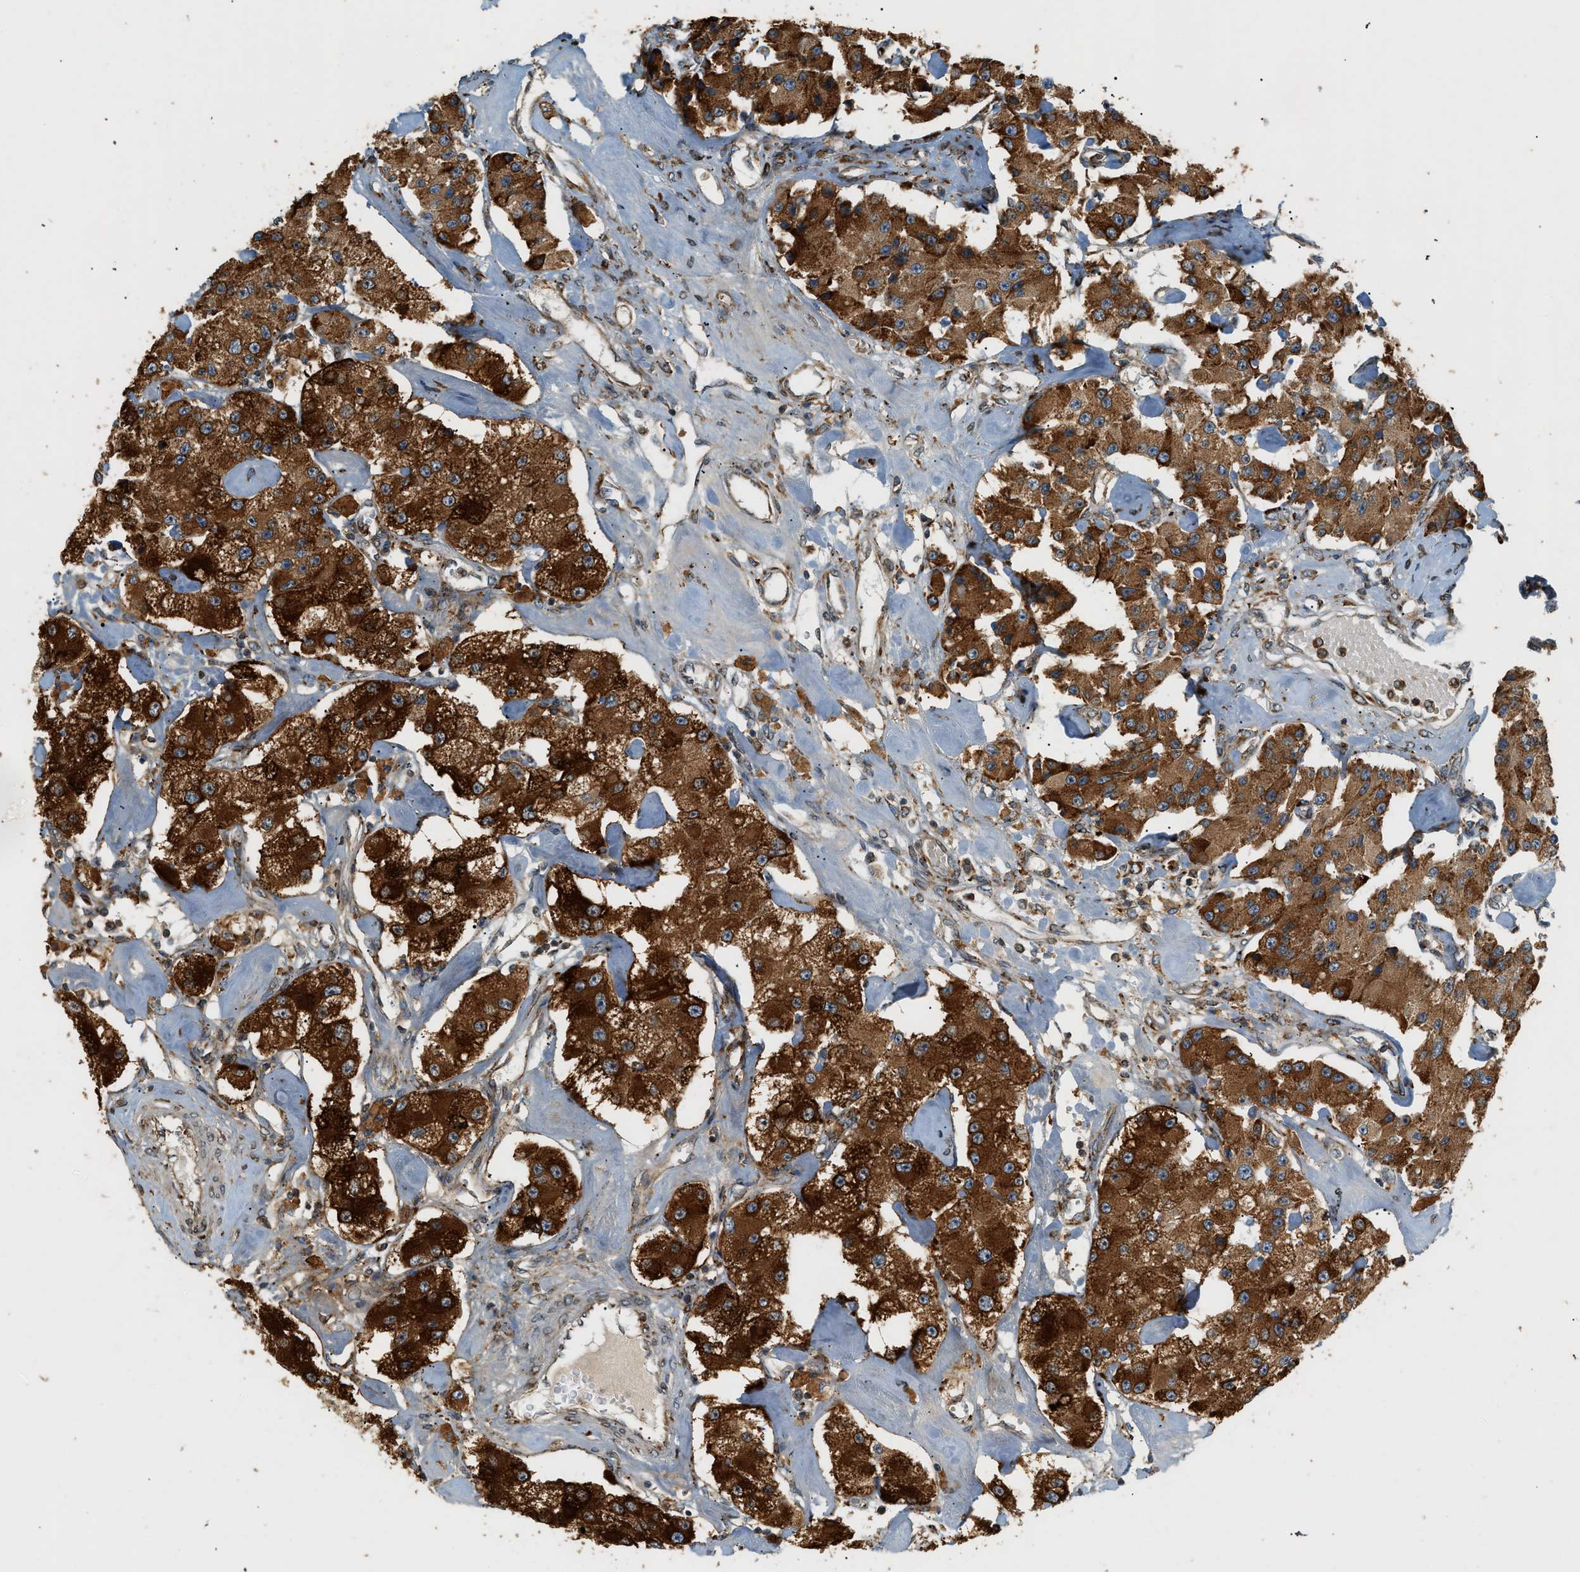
{"staining": {"intensity": "strong", "quantity": ">75%", "location": "cytoplasmic/membranous"}, "tissue": "carcinoid", "cell_type": "Tumor cells", "image_type": "cancer", "snomed": [{"axis": "morphology", "description": "Carcinoid, malignant, NOS"}, {"axis": "topography", "description": "Pancreas"}], "caption": "DAB (3,3'-diaminobenzidine) immunohistochemical staining of carcinoid shows strong cytoplasmic/membranous protein expression in approximately >75% of tumor cells.", "gene": "SEMA4D", "patient": {"sex": "male", "age": 41}}